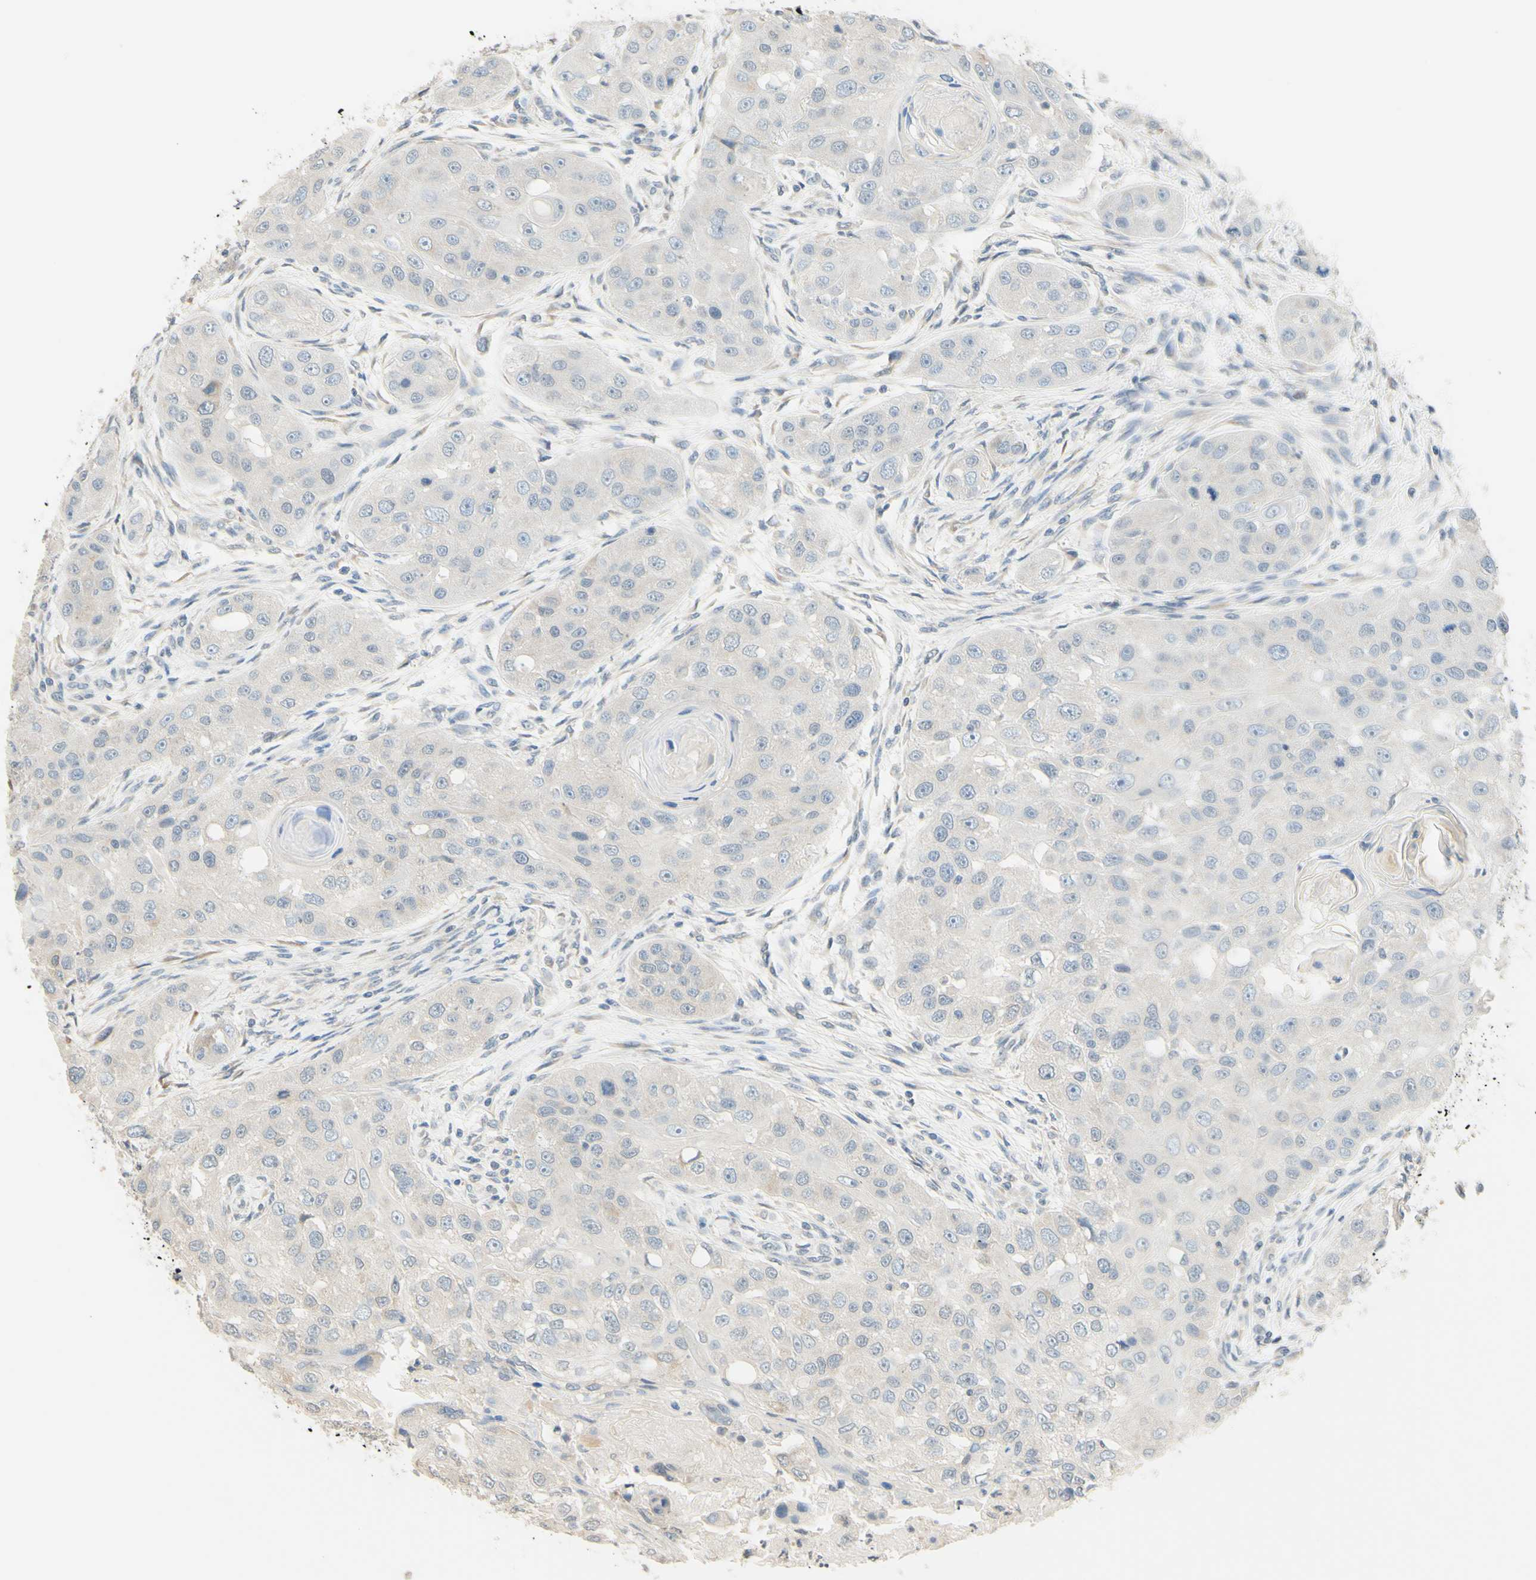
{"staining": {"intensity": "weak", "quantity": "25%-75%", "location": "cytoplasmic/membranous"}, "tissue": "head and neck cancer", "cell_type": "Tumor cells", "image_type": "cancer", "snomed": [{"axis": "morphology", "description": "Normal tissue, NOS"}, {"axis": "morphology", "description": "Squamous cell carcinoma, NOS"}, {"axis": "topography", "description": "Skeletal muscle"}, {"axis": "topography", "description": "Head-Neck"}], "caption": "Head and neck squamous cell carcinoma stained for a protein shows weak cytoplasmic/membranous positivity in tumor cells.", "gene": "MAG", "patient": {"sex": "male", "age": 51}}